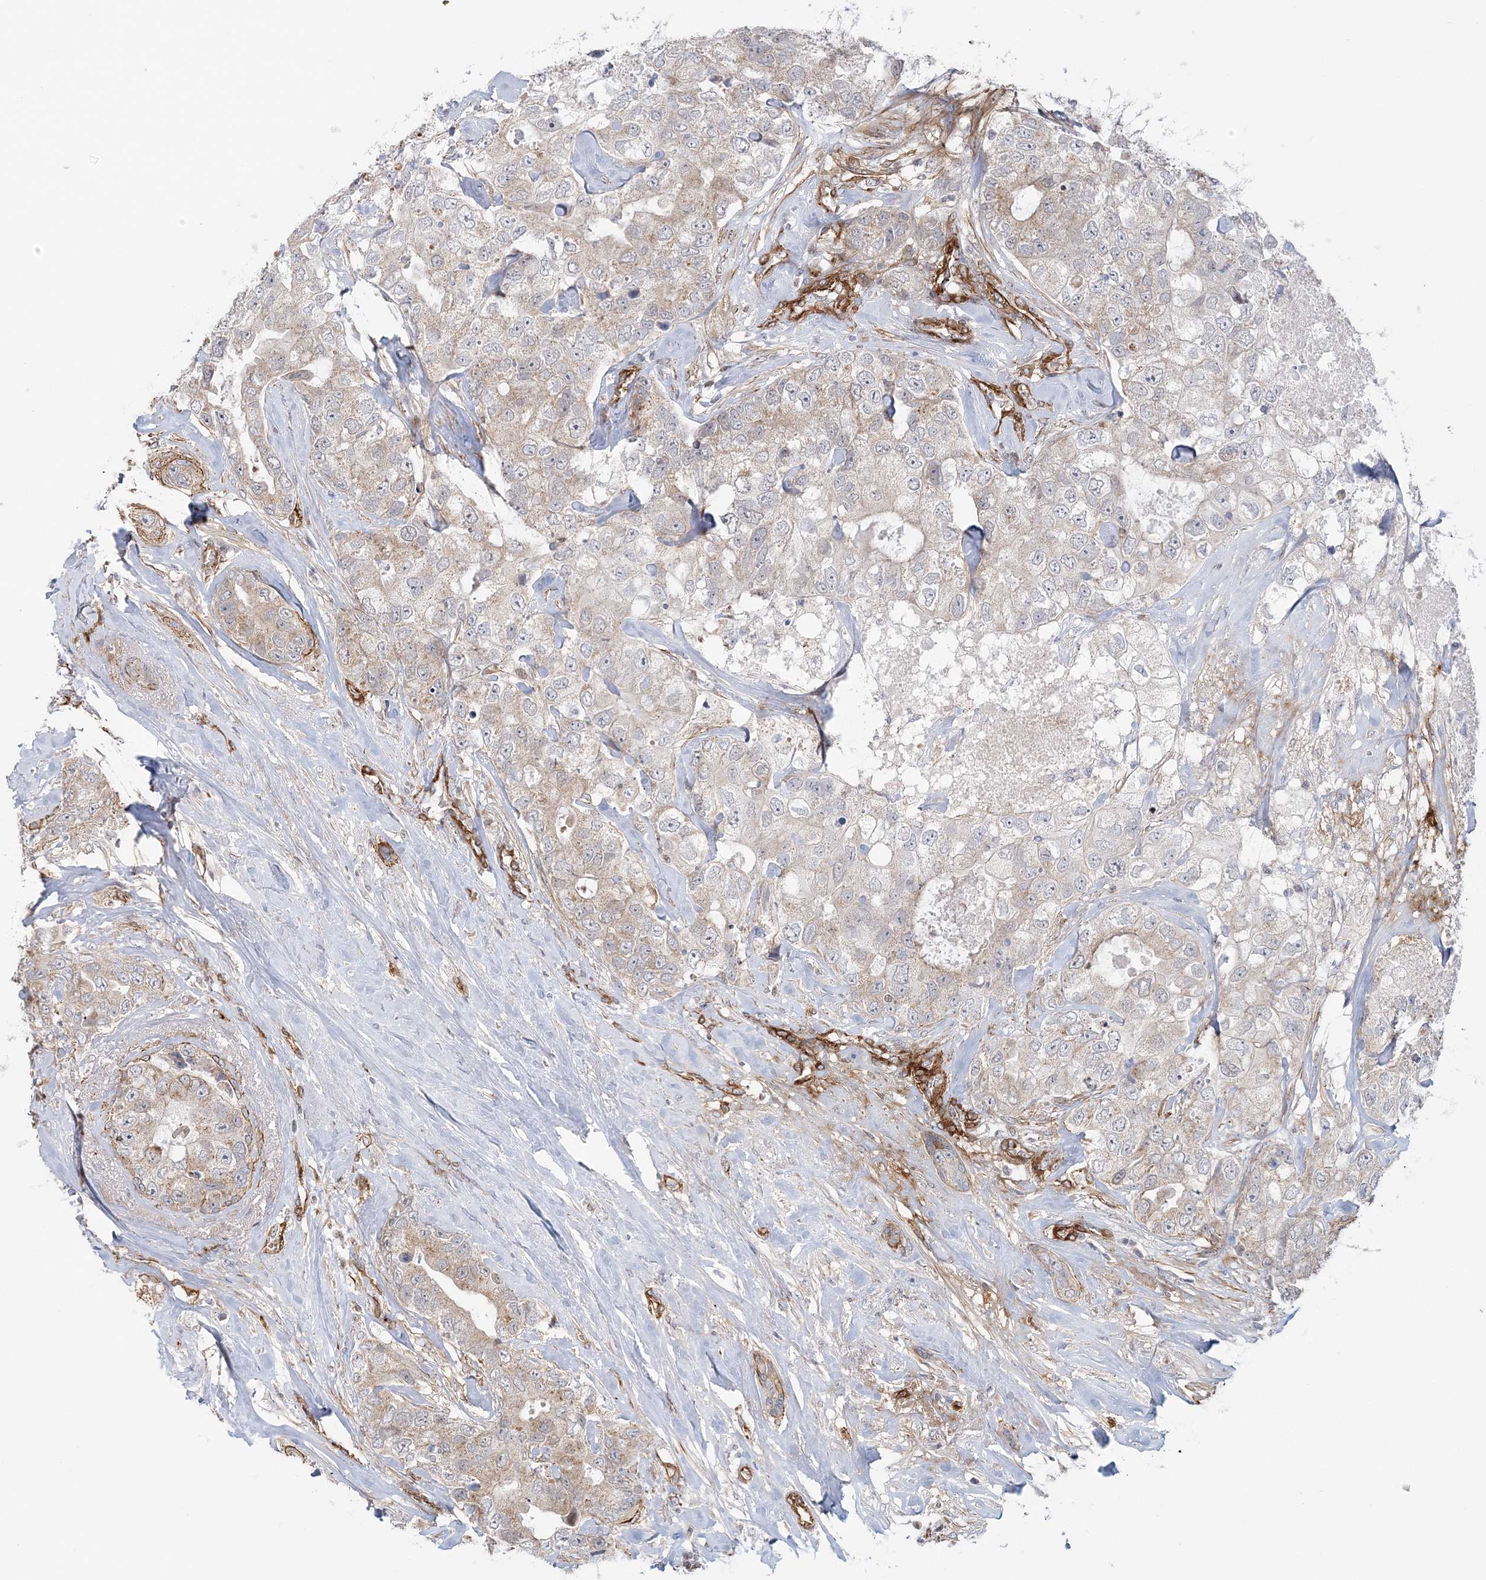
{"staining": {"intensity": "weak", "quantity": "25%-75%", "location": "cytoplasmic/membranous"}, "tissue": "breast cancer", "cell_type": "Tumor cells", "image_type": "cancer", "snomed": [{"axis": "morphology", "description": "Duct carcinoma"}, {"axis": "topography", "description": "Breast"}], "caption": "A low amount of weak cytoplasmic/membranous staining is appreciated in about 25%-75% of tumor cells in breast invasive ductal carcinoma tissue. Ihc stains the protein in brown and the nuclei are stained blue.", "gene": "AFAP1L2", "patient": {"sex": "female", "age": 62}}